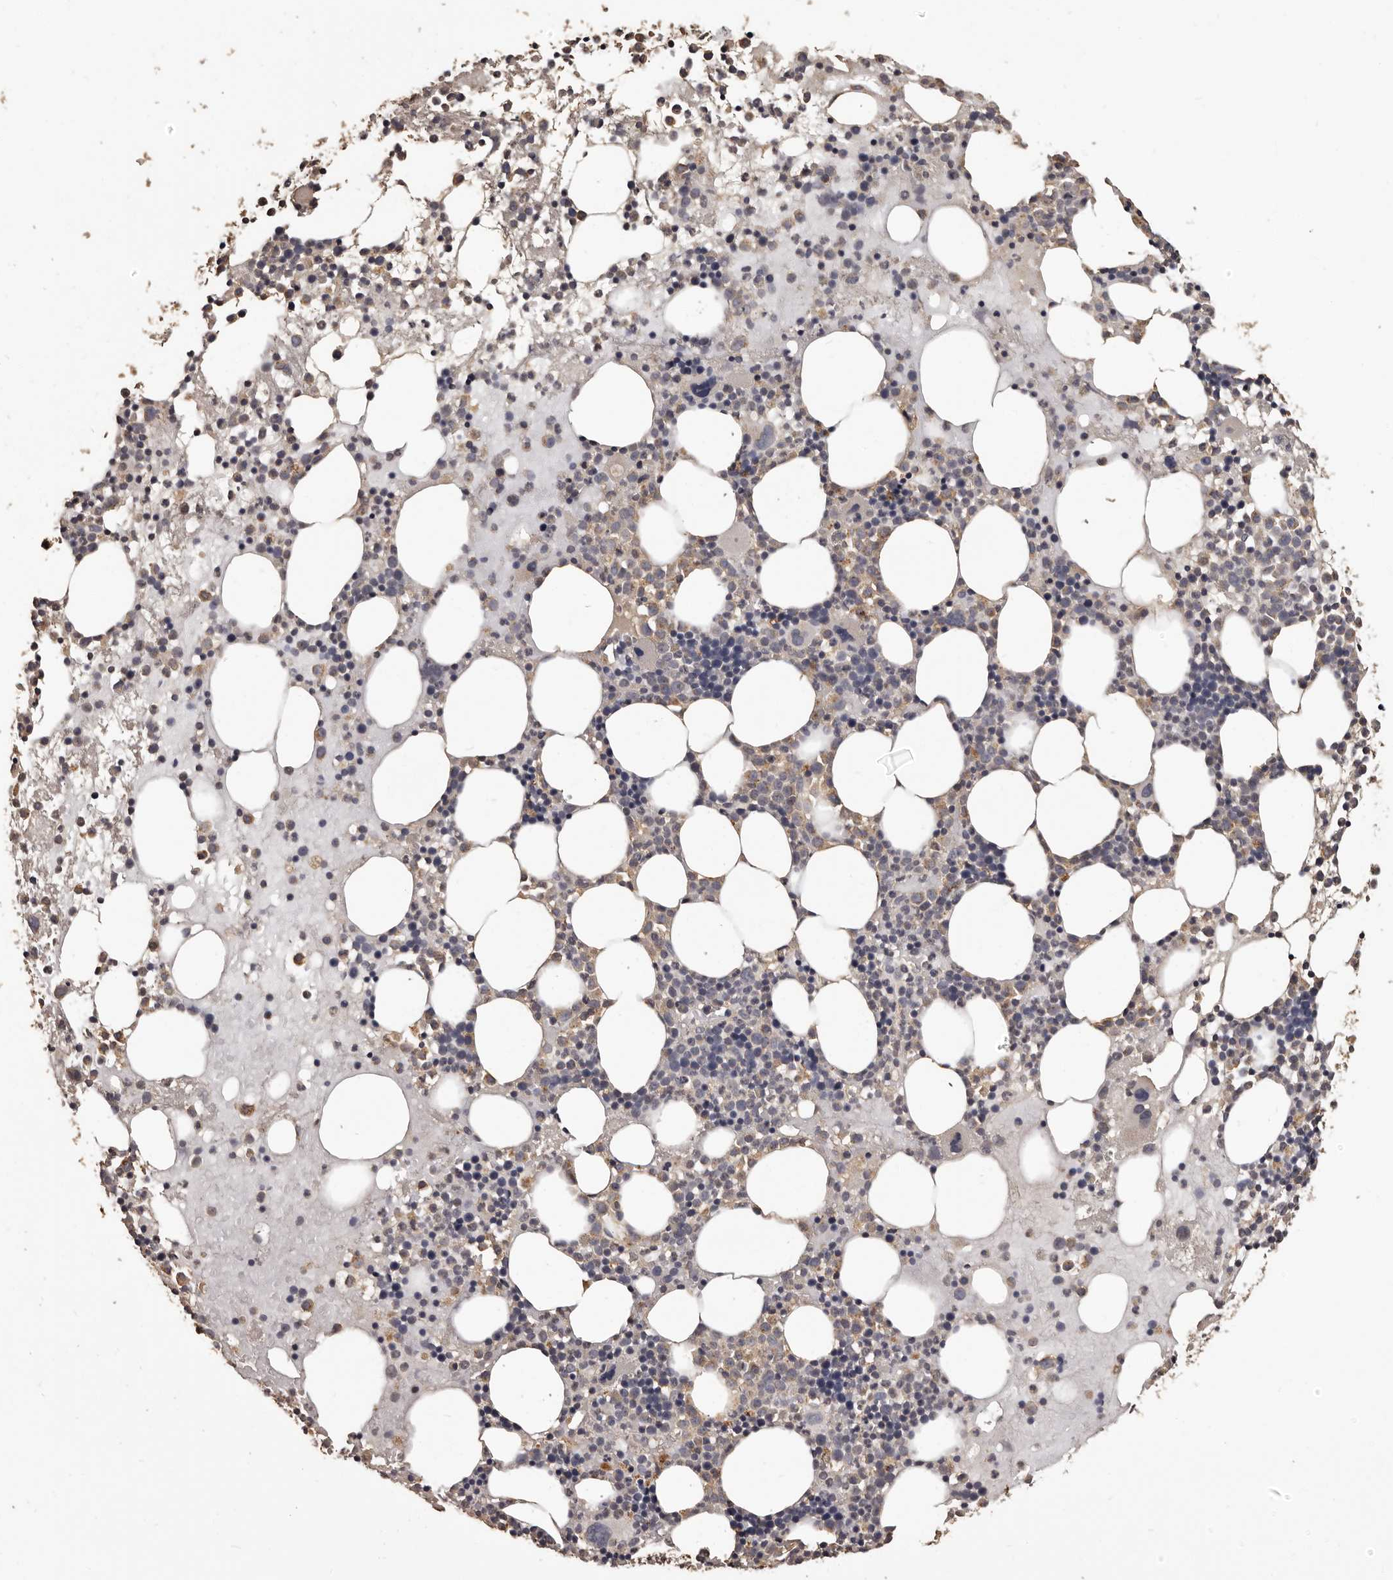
{"staining": {"intensity": "moderate", "quantity": "<25%", "location": "cytoplasmic/membranous"}, "tissue": "bone marrow", "cell_type": "Hematopoietic cells", "image_type": "normal", "snomed": [{"axis": "morphology", "description": "Normal tissue, NOS"}, {"axis": "topography", "description": "Bone marrow"}], "caption": "Immunohistochemical staining of benign bone marrow exhibits moderate cytoplasmic/membranous protein positivity in approximately <25% of hematopoietic cells.", "gene": "MGAT5", "patient": {"sex": "female", "age": 57}}